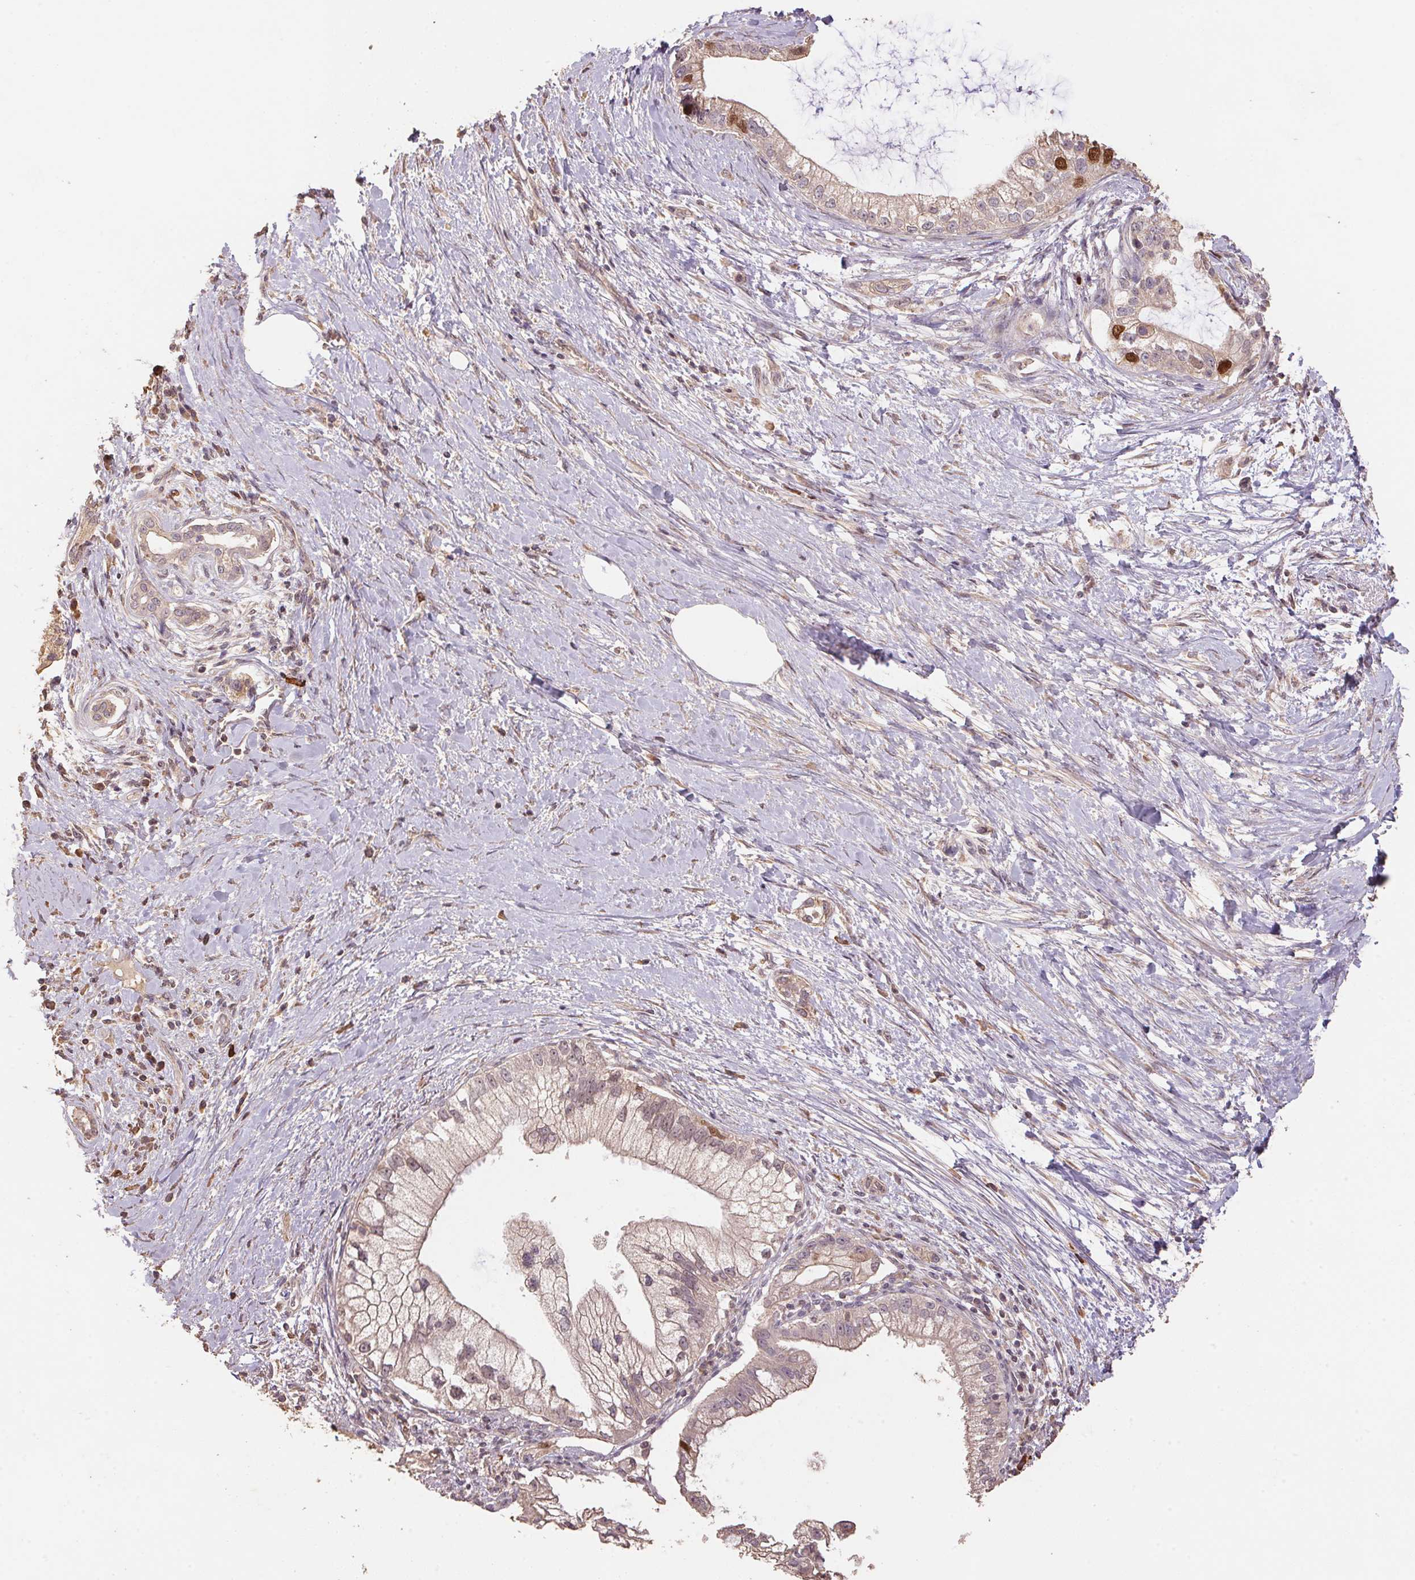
{"staining": {"intensity": "weak", "quantity": ">75%", "location": "cytoplasmic/membranous,nuclear"}, "tissue": "pancreatic cancer", "cell_type": "Tumor cells", "image_type": "cancer", "snomed": [{"axis": "morphology", "description": "Adenocarcinoma, NOS"}, {"axis": "topography", "description": "Pancreas"}], "caption": "Adenocarcinoma (pancreatic) tissue exhibits weak cytoplasmic/membranous and nuclear positivity in approximately >75% of tumor cells", "gene": "CENPF", "patient": {"sex": "male", "age": 70}}